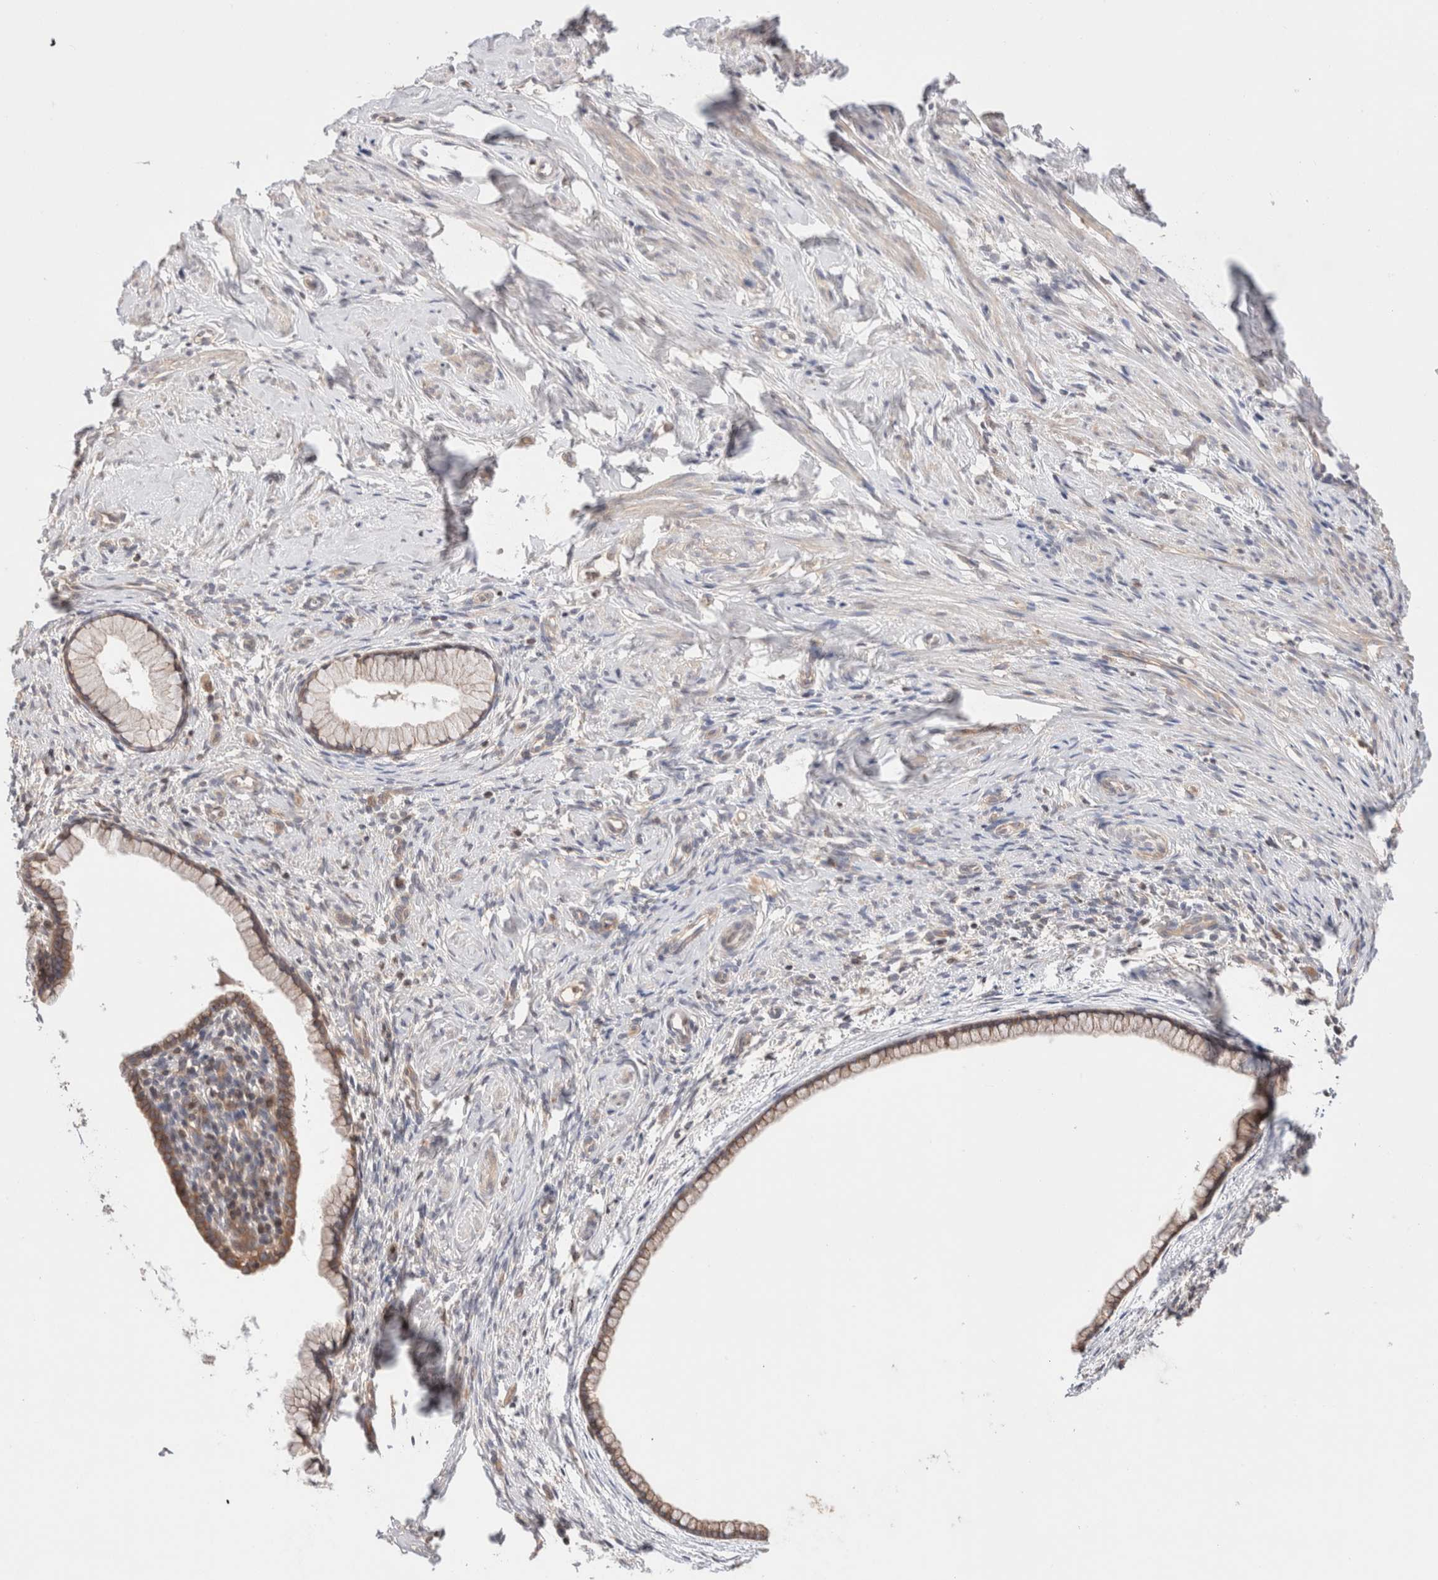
{"staining": {"intensity": "moderate", "quantity": ">75%", "location": "cytoplasmic/membranous"}, "tissue": "cervix", "cell_type": "Glandular cells", "image_type": "normal", "snomed": [{"axis": "morphology", "description": "Normal tissue, NOS"}, {"axis": "topography", "description": "Cervix"}], "caption": "The immunohistochemical stain labels moderate cytoplasmic/membranous positivity in glandular cells of unremarkable cervix.", "gene": "SIKE1", "patient": {"sex": "female", "age": 75}}